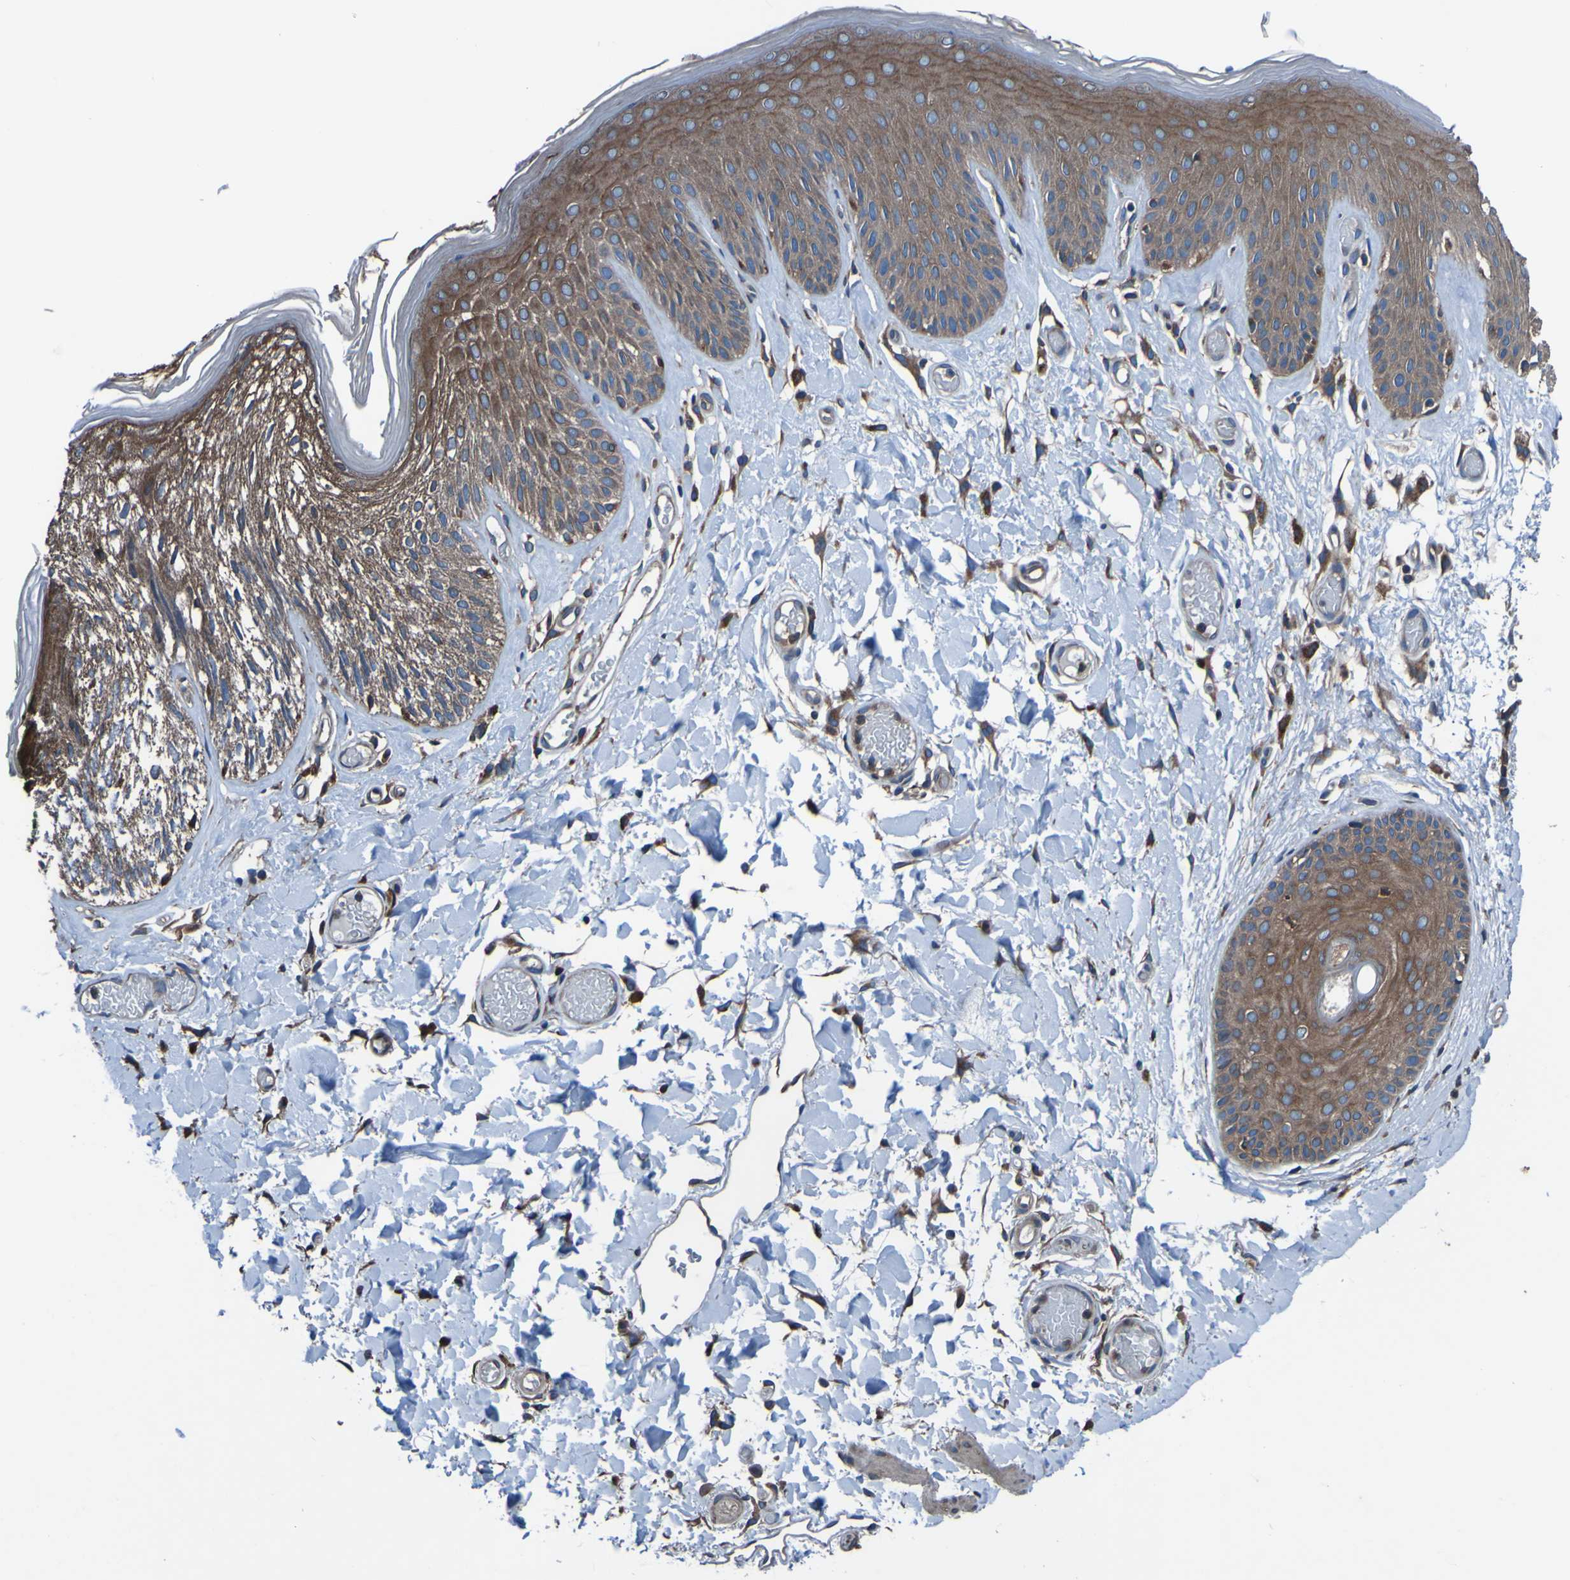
{"staining": {"intensity": "moderate", "quantity": ">75%", "location": "cytoplasmic/membranous"}, "tissue": "skin", "cell_type": "Epidermal cells", "image_type": "normal", "snomed": [{"axis": "morphology", "description": "Normal tissue, NOS"}, {"axis": "topography", "description": "Vulva"}], "caption": "A medium amount of moderate cytoplasmic/membranous positivity is appreciated in about >75% of epidermal cells in benign skin.", "gene": "RAB5B", "patient": {"sex": "female", "age": 73}}